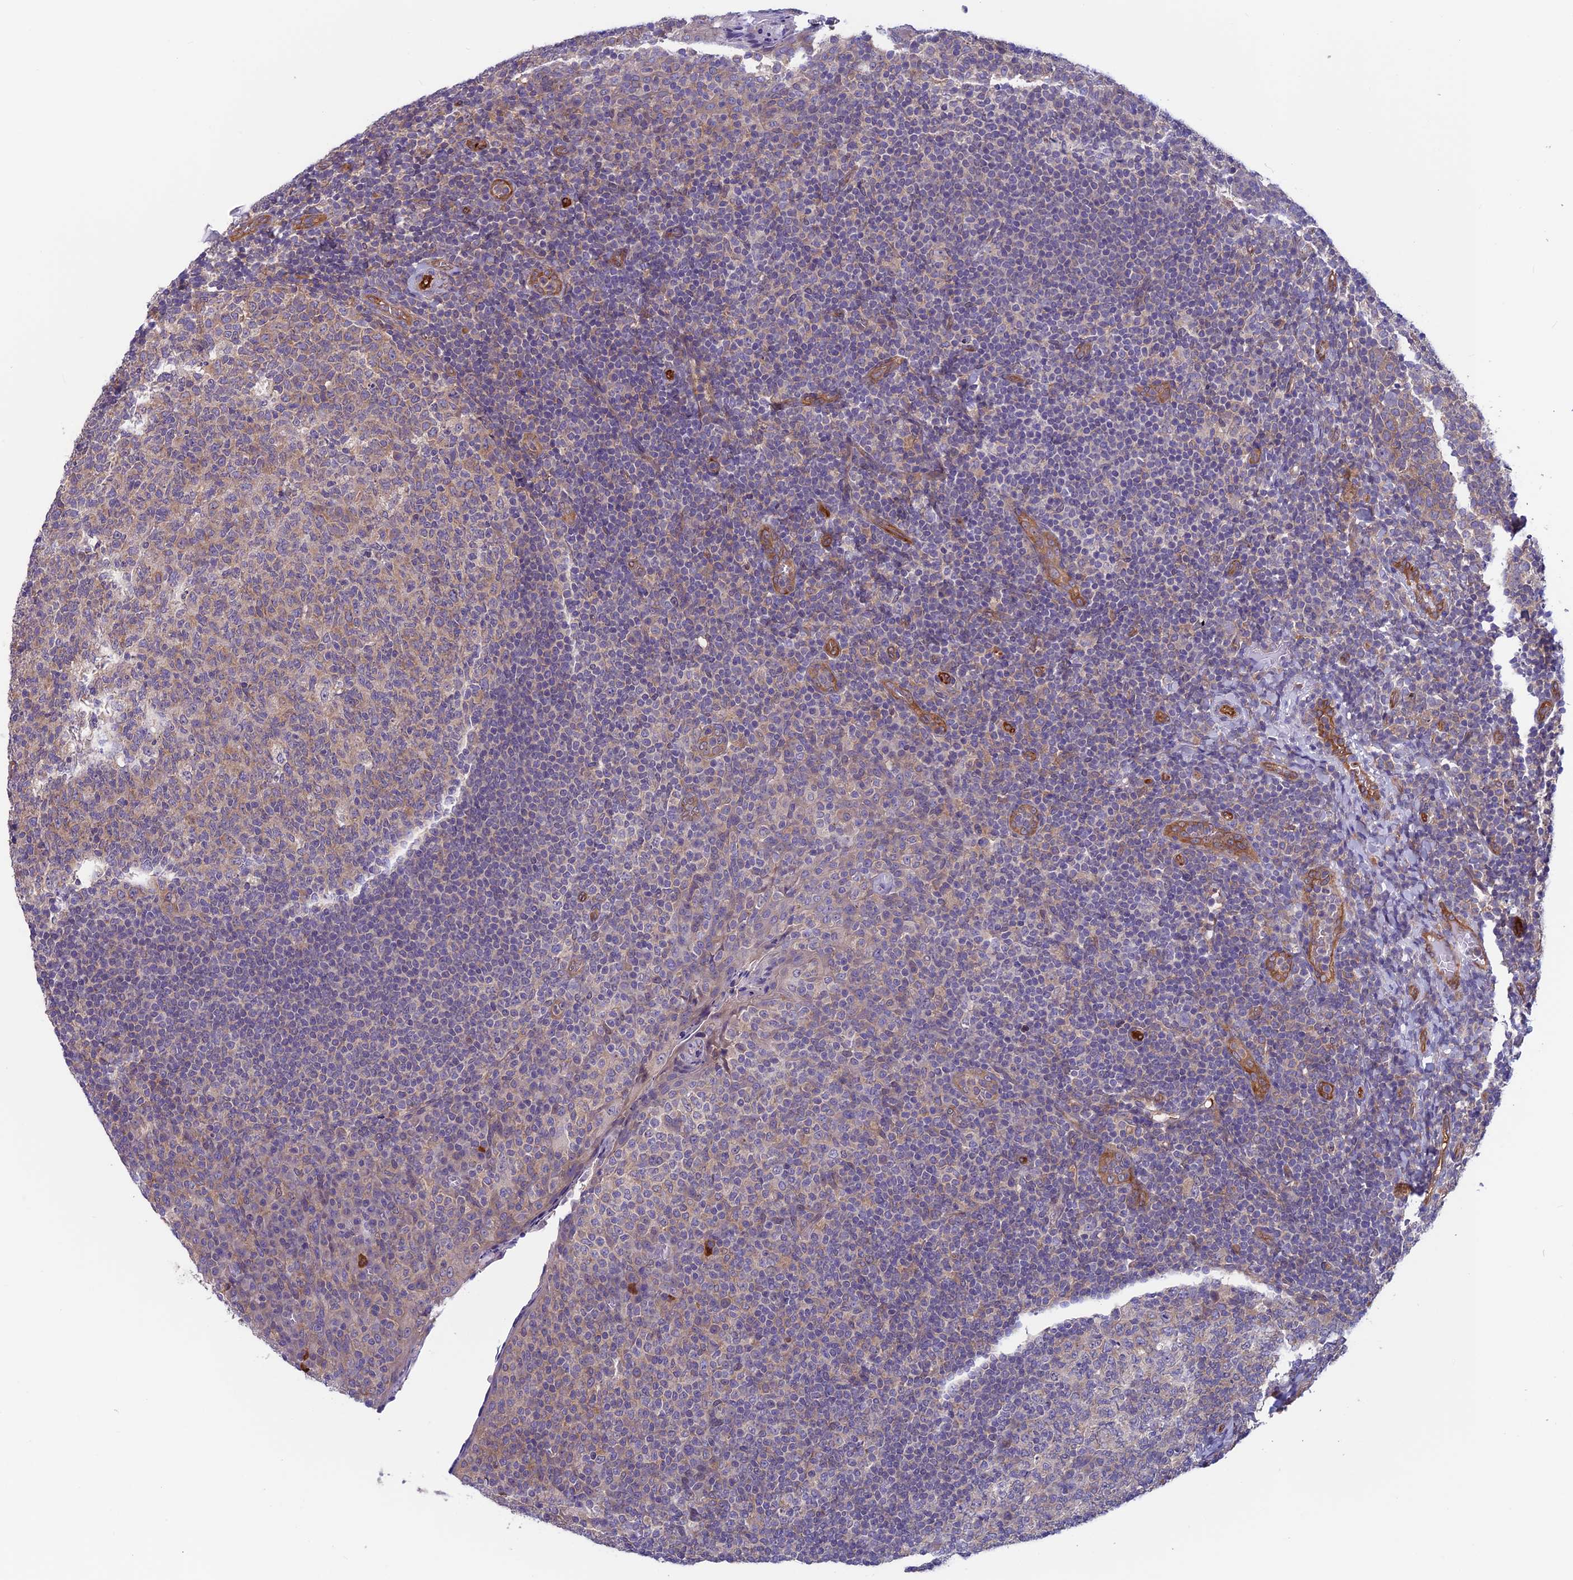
{"staining": {"intensity": "weak", "quantity": "25%-75%", "location": "cytoplasmic/membranous"}, "tissue": "tonsil", "cell_type": "Germinal center cells", "image_type": "normal", "snomed": [{"axis": "morphology", "description": "Normal tissue, NOS"}, {"axis": "topography", "description": "Tonsil"}], "caption": "The image displays immunohistochemical staining of unremarkable tonsil. There is weak cytoplasmic/membranous staining is seen in approximately 25%-75% of germinal center cells. (Stains: DAB in brown, nuclei in blue, Microscopy: brightfield microscopy at high magnification).", "gene": "MAST2", "patient": {"sex": "female", "age": 19}}